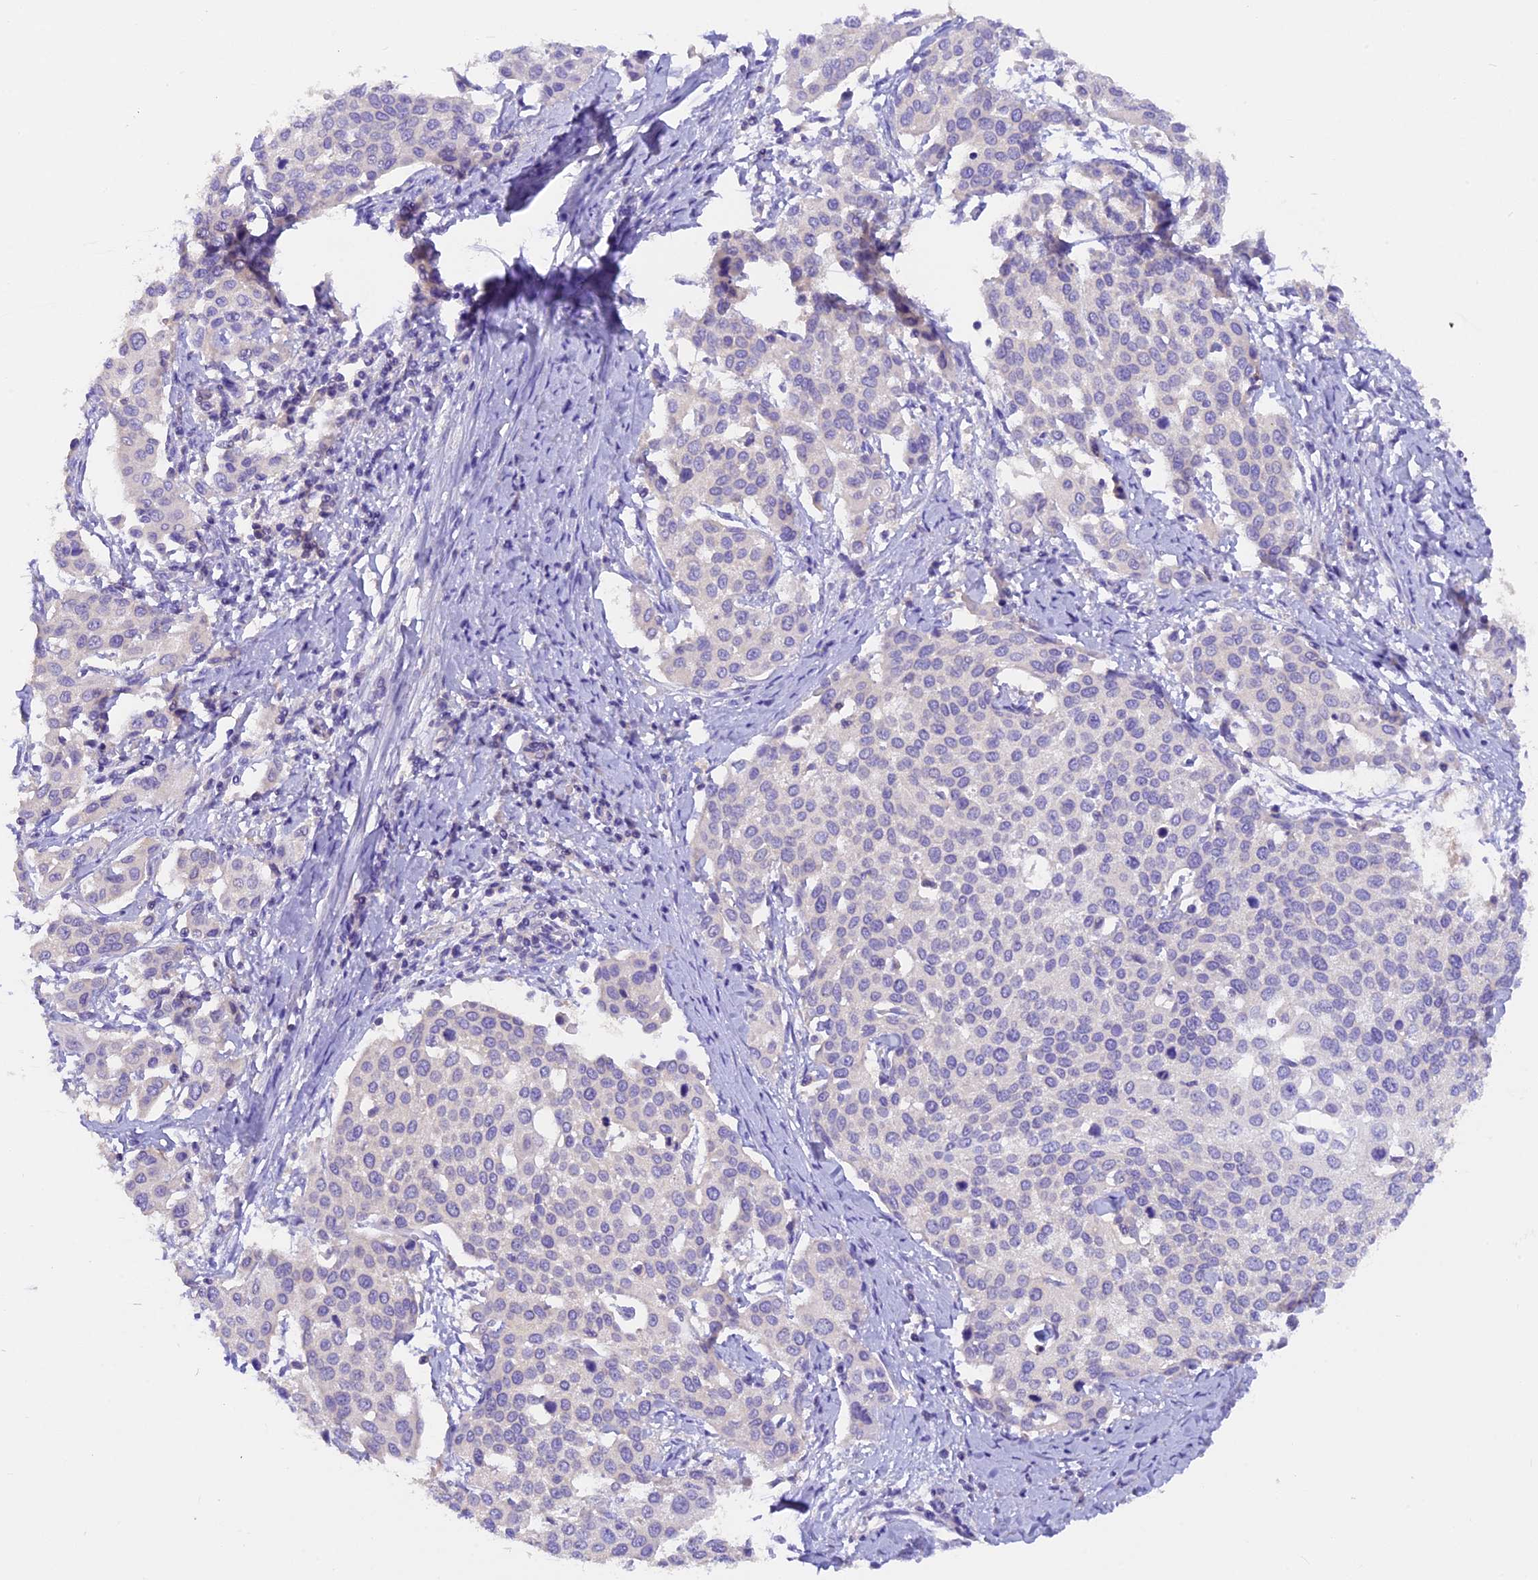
{"staining": {"intensity": "negative", "quantity": "none", "location": "none"}, "tissue": "cervical cancer", "cell_type": "Tumor cells", "image_type": "cancer", "snomed": [{"axis": "morphology", "description": "Squamous cell carcinoma, NOS"}, {"axis": "topography", "description": "Cervix"}], "caption": "Tumor cells are negative for protein expression in human cervical cancer (squamous cell carcinoma).", "gene": "AP3B2", "patient": {"sex": "female", "age": 44}}